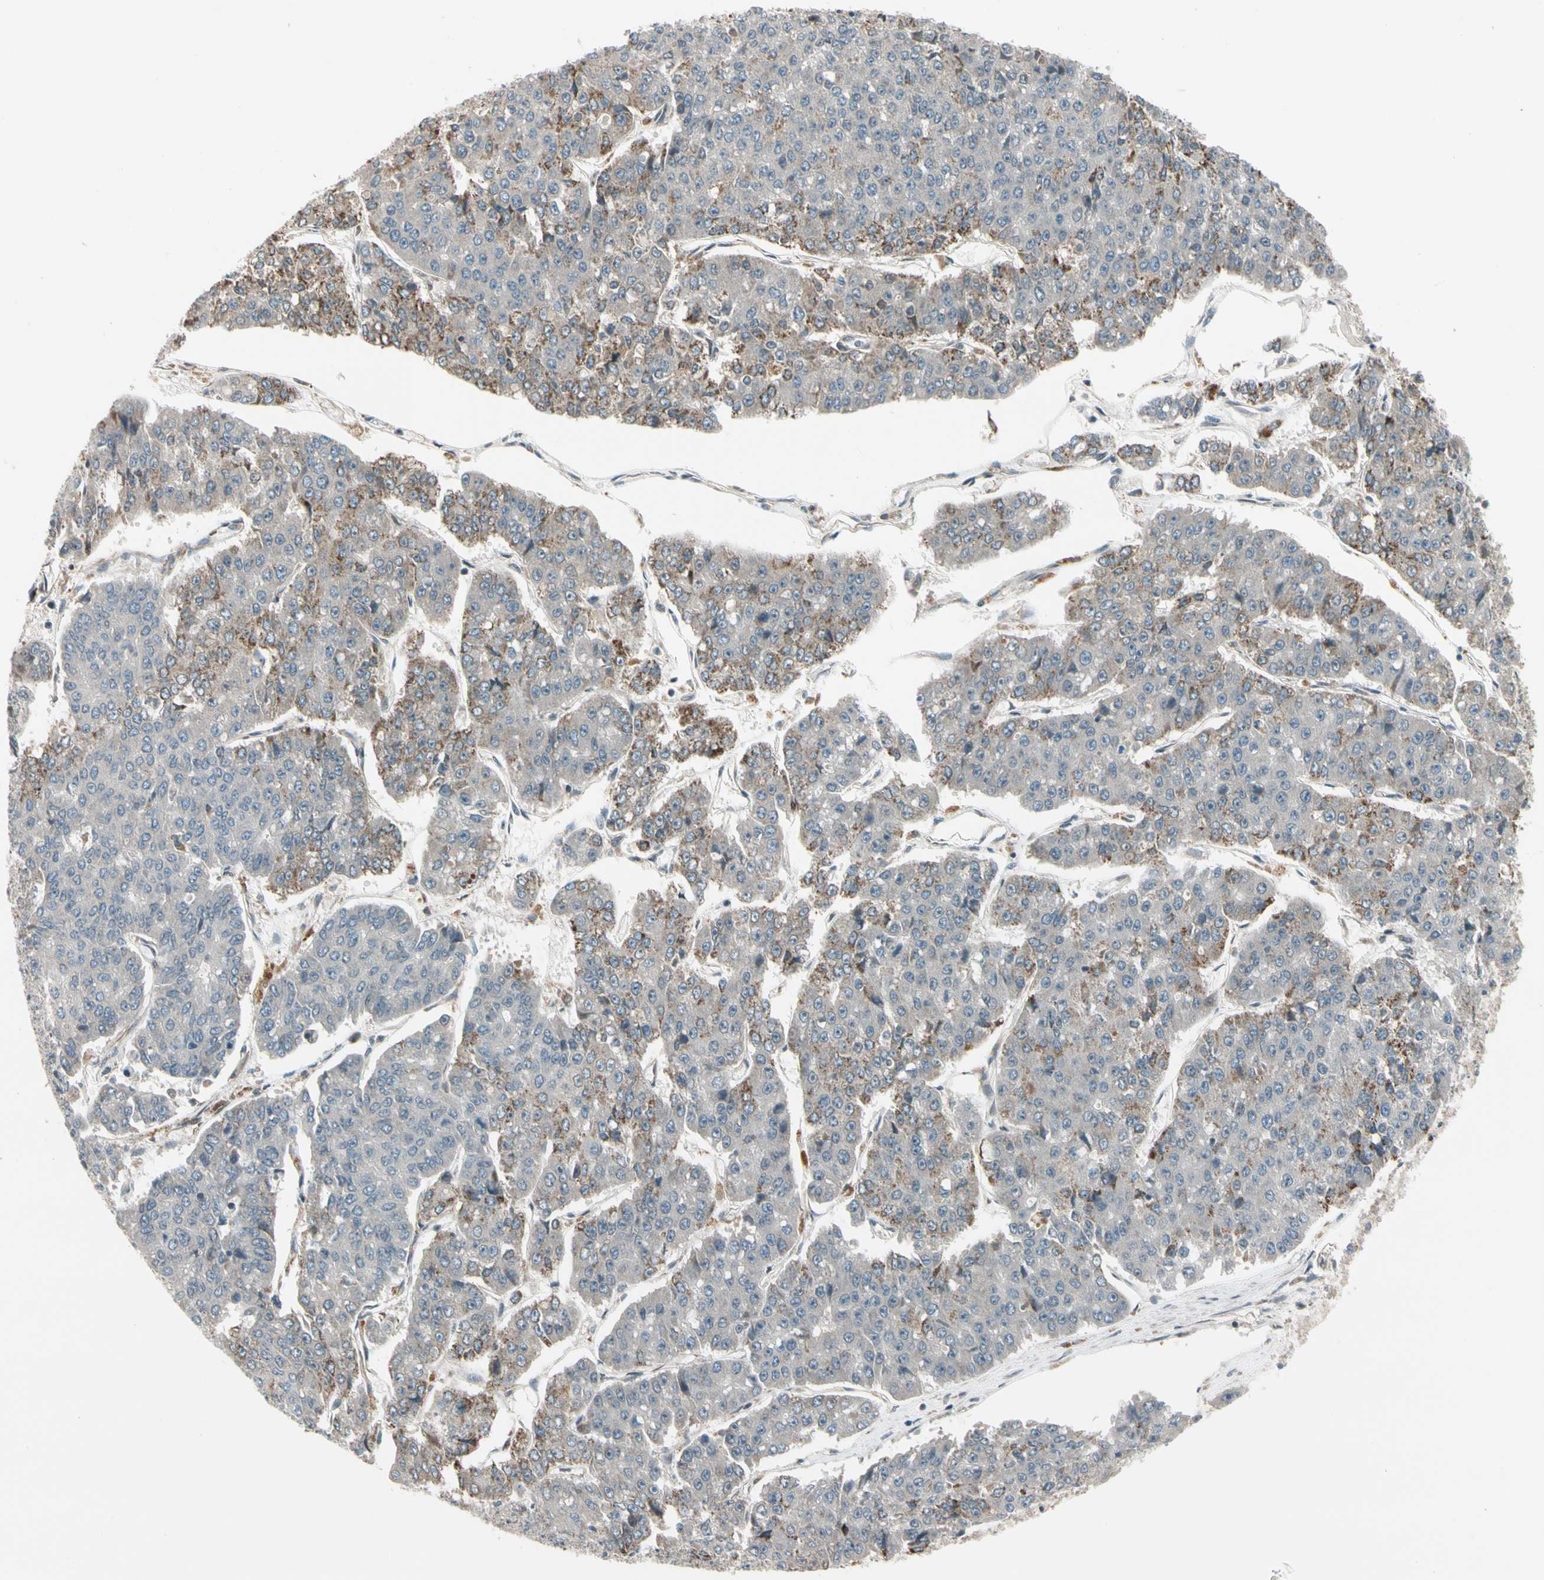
{"staining": {"intensity": "moderate", "quantity": "<25%", "location": "cytoplasmic/membranous"}, "tissue": "pancreatic cancer", "cell_type": "Tumor cells", "image_type": "cancer", "snomed": [{"axis": "morphology", "description": "Adenocarcinoma, NOS"}, {"axis": "topography", "description": "Pancreas"}], "caption": "A brown stain shows moderate cytoplasmic/membranous positivity of a protein in adenocarcinoma (pancreatic) tumor cells. The staining was performed using DAB, with brown indicating positive protein expression. Nuclei are stained blue with hematoxylin.", "gene": "TRIO", "patient": {"sex": "male", "age": 50}}